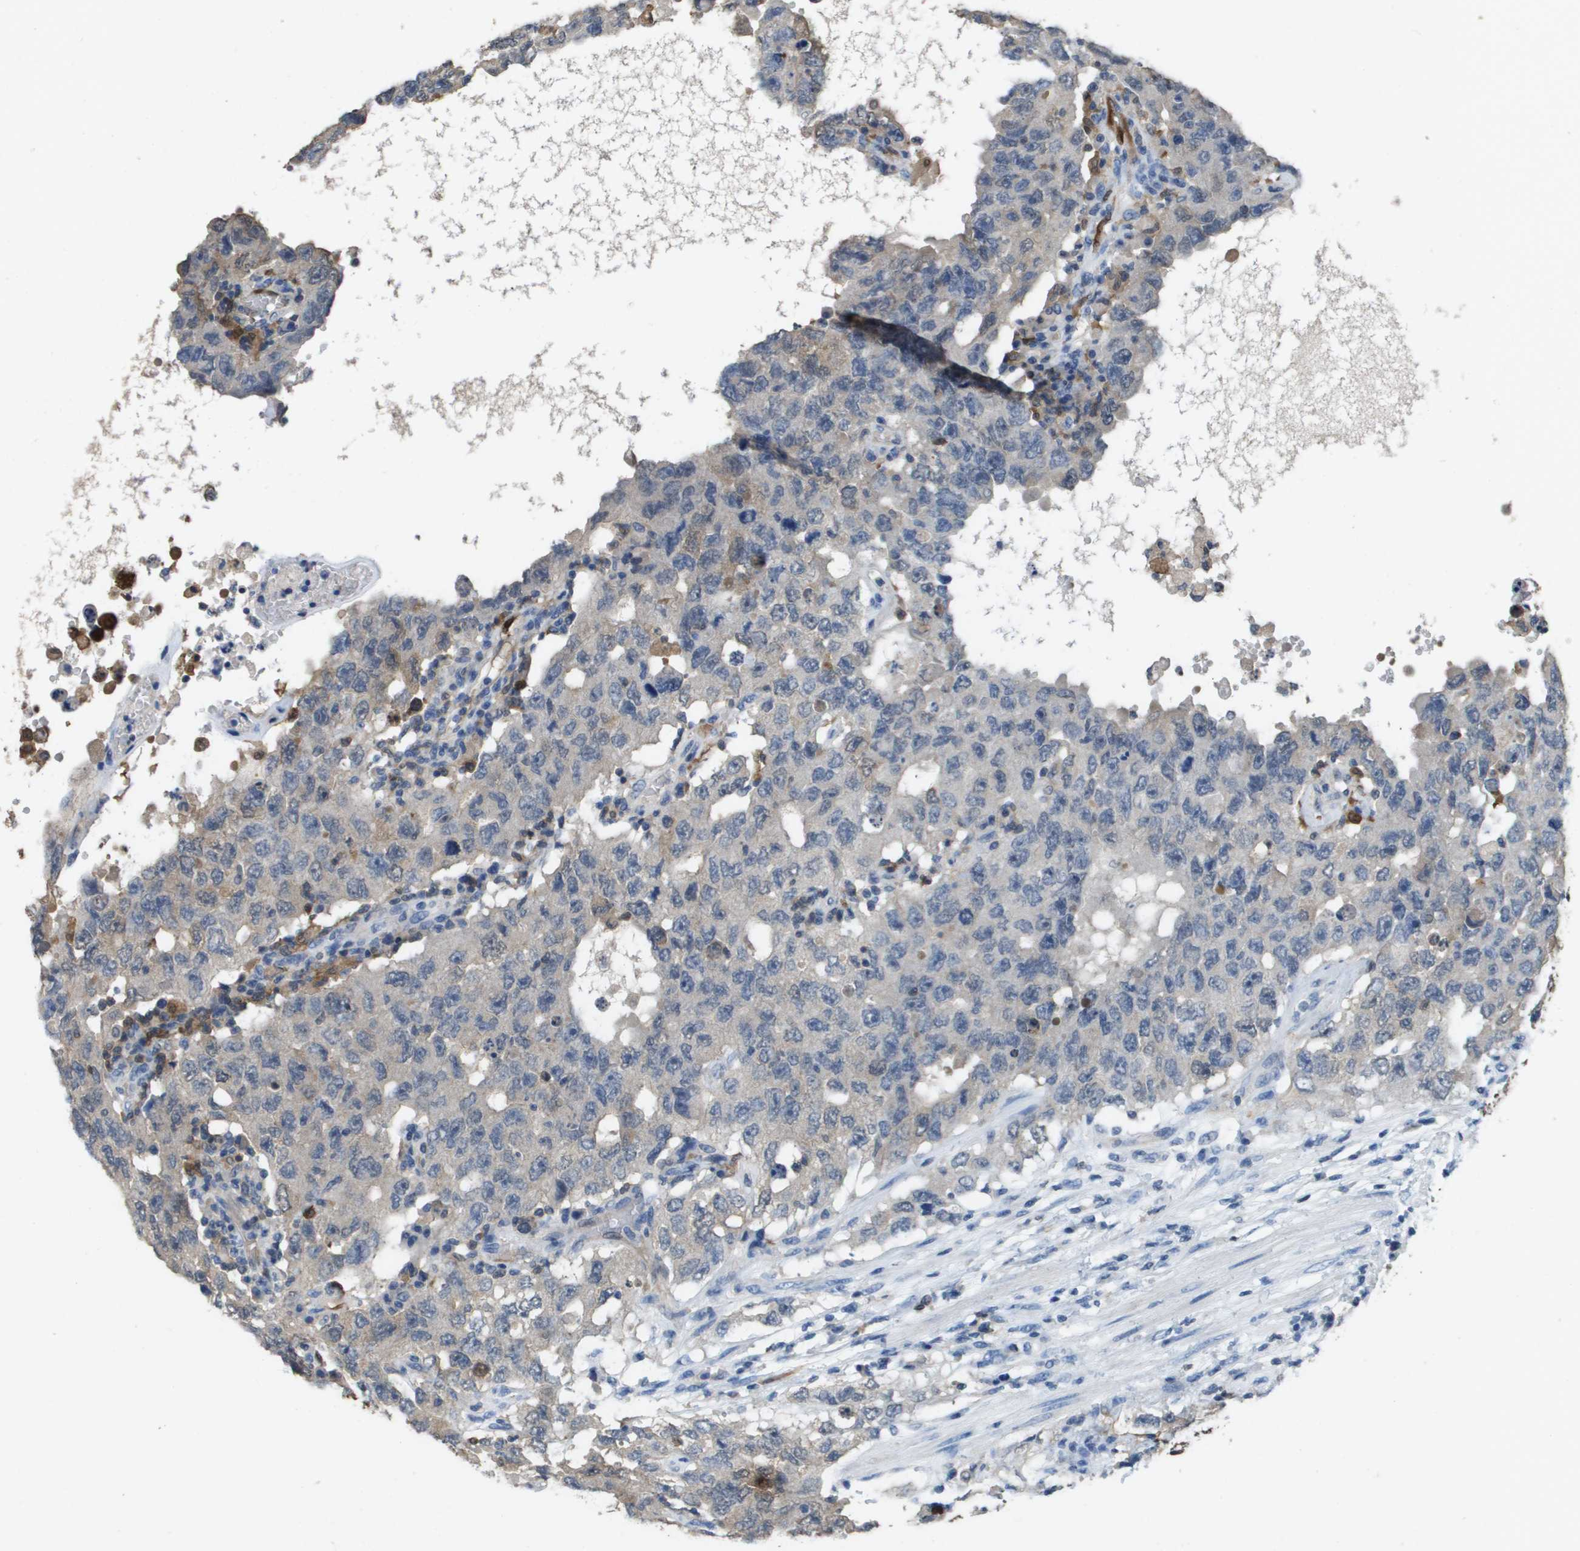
{"staining": {"intensity": "weak", "quantity": "25%-75%", "location": "cytoplasmic/membranous"}, "tissue": "testis cancer", "cell_type": "Tumor cells", "image_type": "cancer", "snomed": [{"axis": "morphology", "description": "Carcinoma, Embryonal, NOS"}, {"axis": "topography", "description": "Testis"}], "caption": "This is a photomicrograph of immunohistochemistry staining of testis cancer (embryonal carcinoma), which shows weak positivity in the cytoplasmic/membranous of tumor cells.", "gene": "FABP5", "patient": {"sex": "male", "age": 26}}